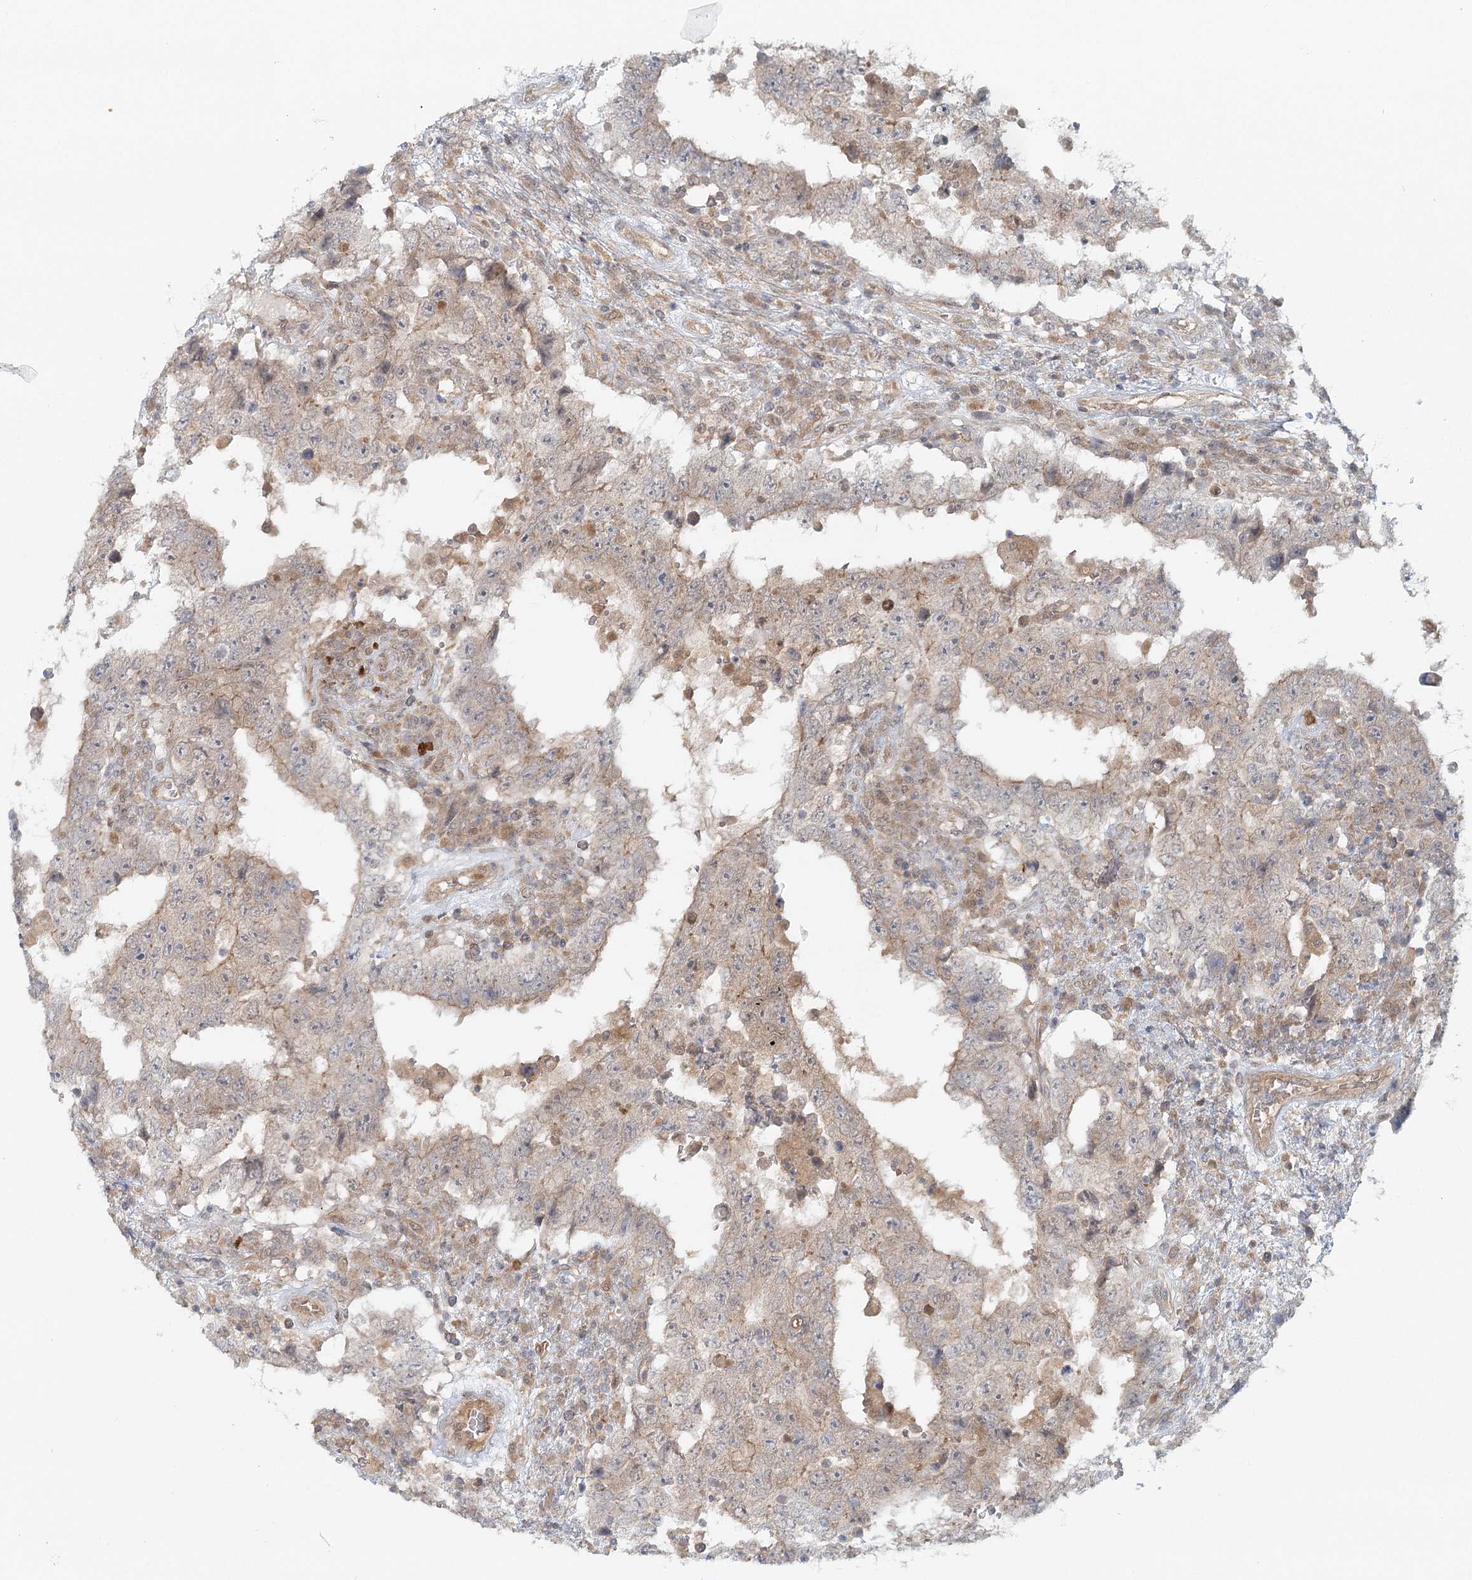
{"staining": {"intensity": "weak", "quantity": "25%-75%", "location": "cytoplasmic/membranous"}, "tissue": "testis cancer", "cell_type": "Tumor cells", "image_type": "cancer", "snomed": [{"axis": "morphology", "description": "Carcinoma, Embryonal, NOS"}, {"axis": "topography", "description": "Testis"}], "caption": "Brown immunohistochemical staining in human testis cancer (embryonal carcinoma) demonstrates weak cytoplasmic/membranous staining in approximately 25%-75% of tumor cells.", "gene": "GBE1", "patient": {"sex": "male", "age": 26}}